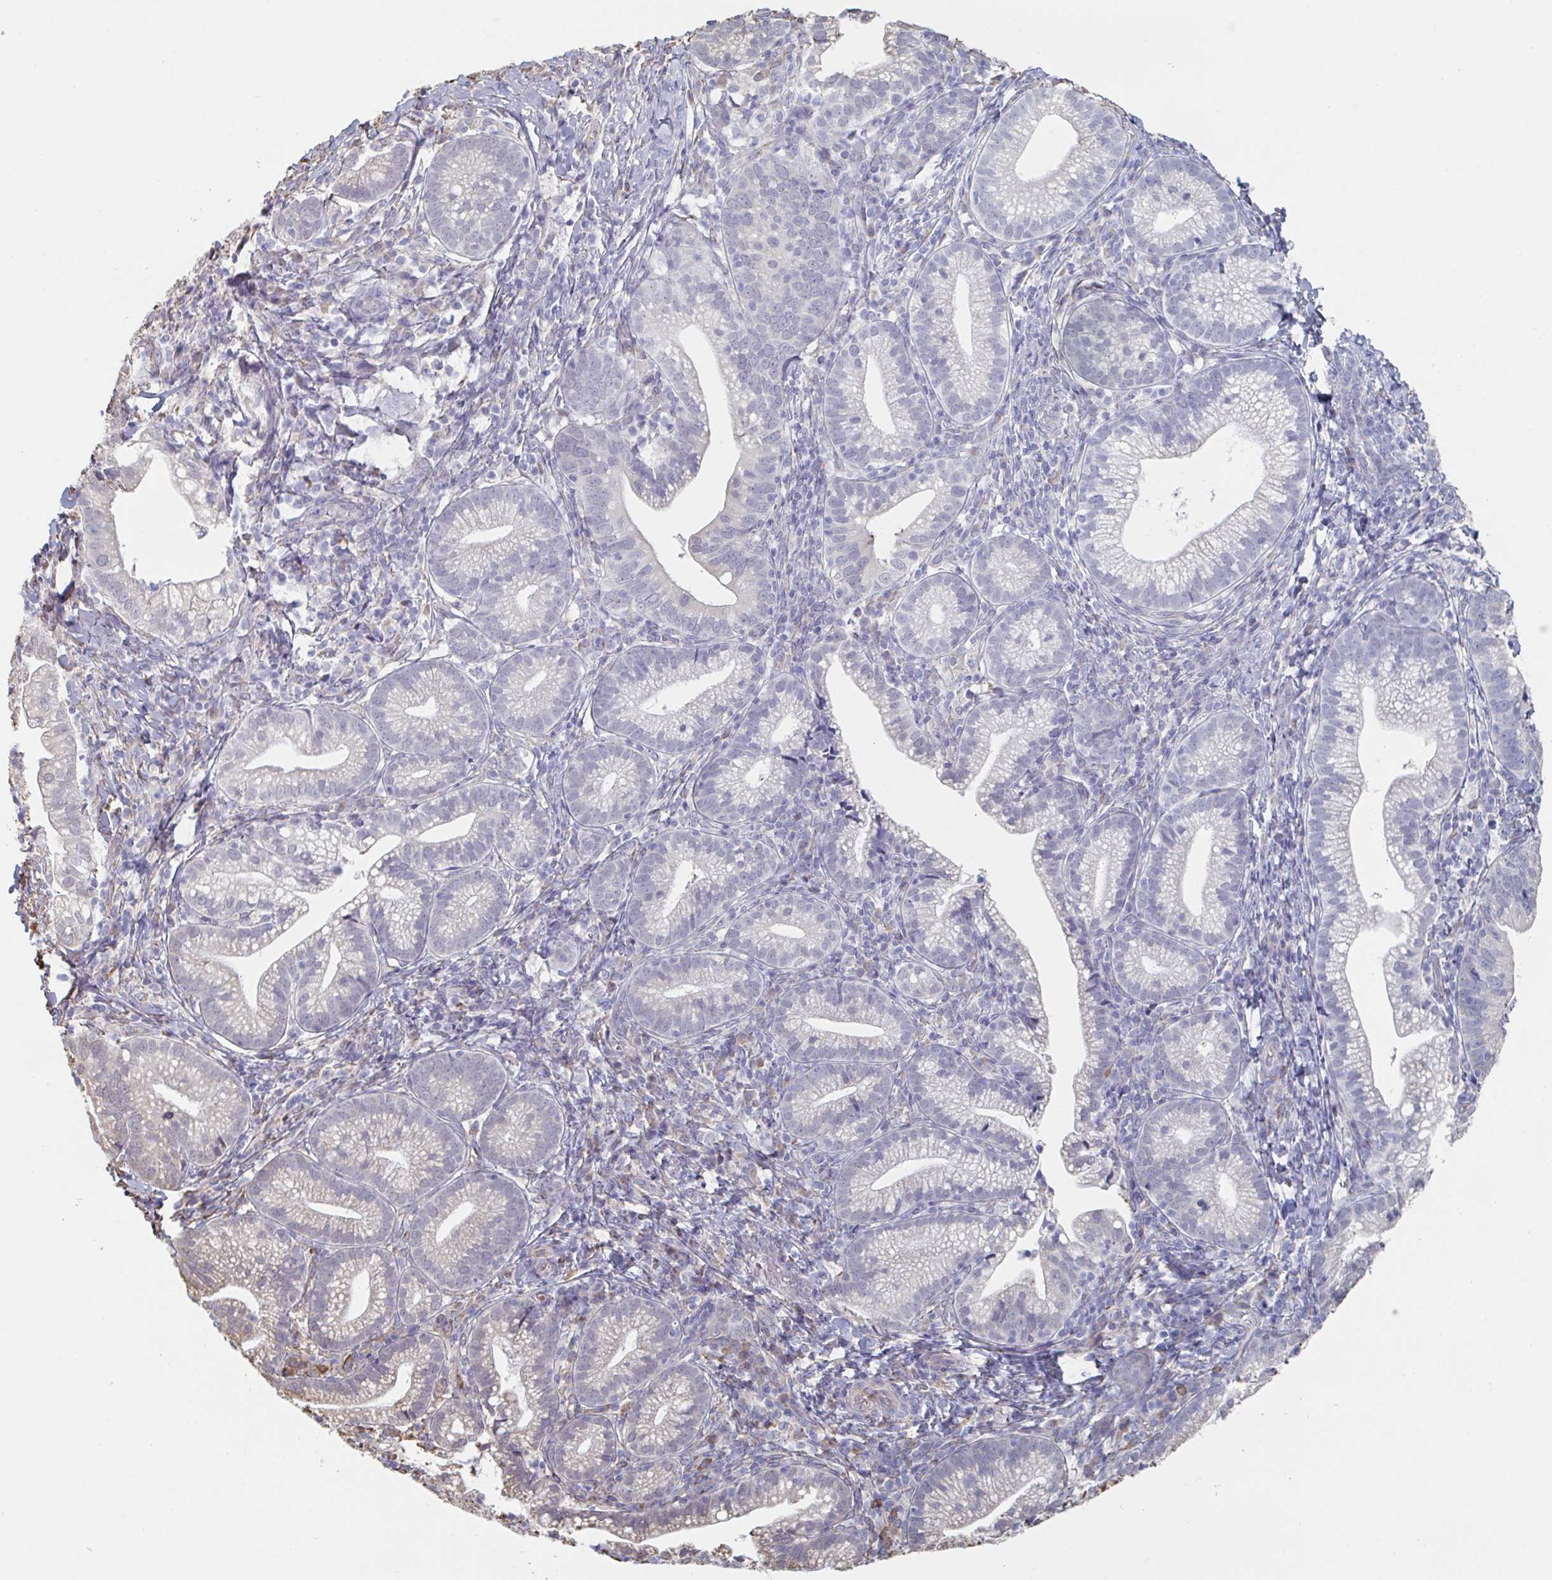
{"staining": {"intensity": "negative", "quantity": "none", "location": "none"}, "tissue": "cervical cancer", "cell_type": "Tumor cells", "image_type": "cancer", "snomed": [{"axis": "morphology", "description": "Normal tissue, NOS"}, {"axis": "morphology", "description": "Adenocarcinoma, NOS"}, {"axis": "topography", "description": "Cervix"}], "caption": "Adenocarcinoma (cervical) stained for a protein using immunohistochemistry displays no expression tumor cells.", "gene": "RAB5IF", "patient": {"sex": "female", "age": 44}}